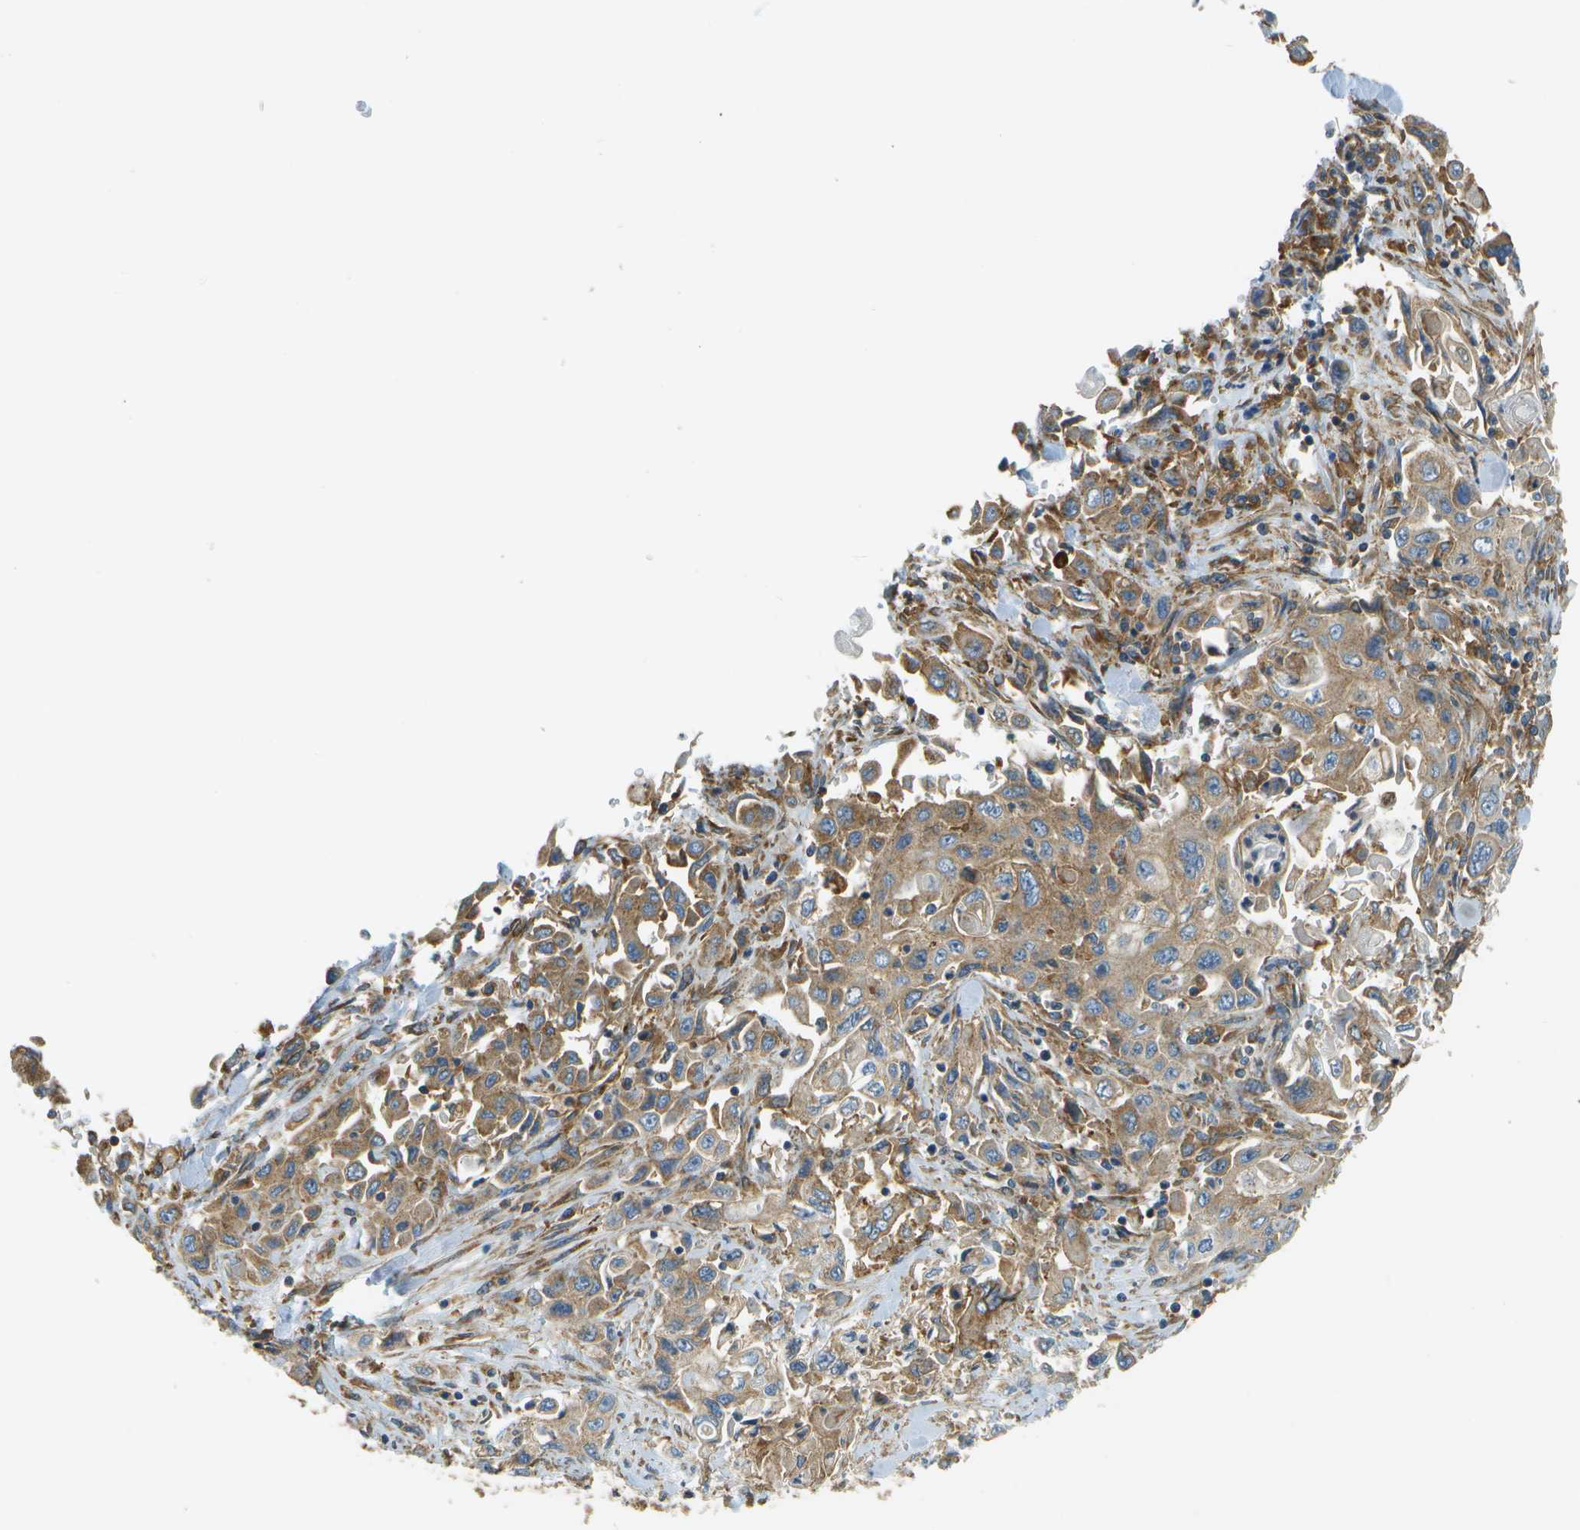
{"staining": {"intensity": "weak", "quantity": ">75%", "location": "cytoplasmic/membranous"}, "tissue": "pancreatic cancer", "cell_type": "Tumor cells", "image_type": "cancer", "snomed": [{"axis": "morphology", "description": "Adenocarcinoma, NOS"}, {"axis": "topography", "description": "Pancreas"}], "caption": "Protein staining exhibits weak cytoplasmic/membranous positivity in approximately >75% of tumor cells in adenocarcinoma (pancreatic).", "gene": "CLTC", "patient": {"sex": "male", "age": 70}}